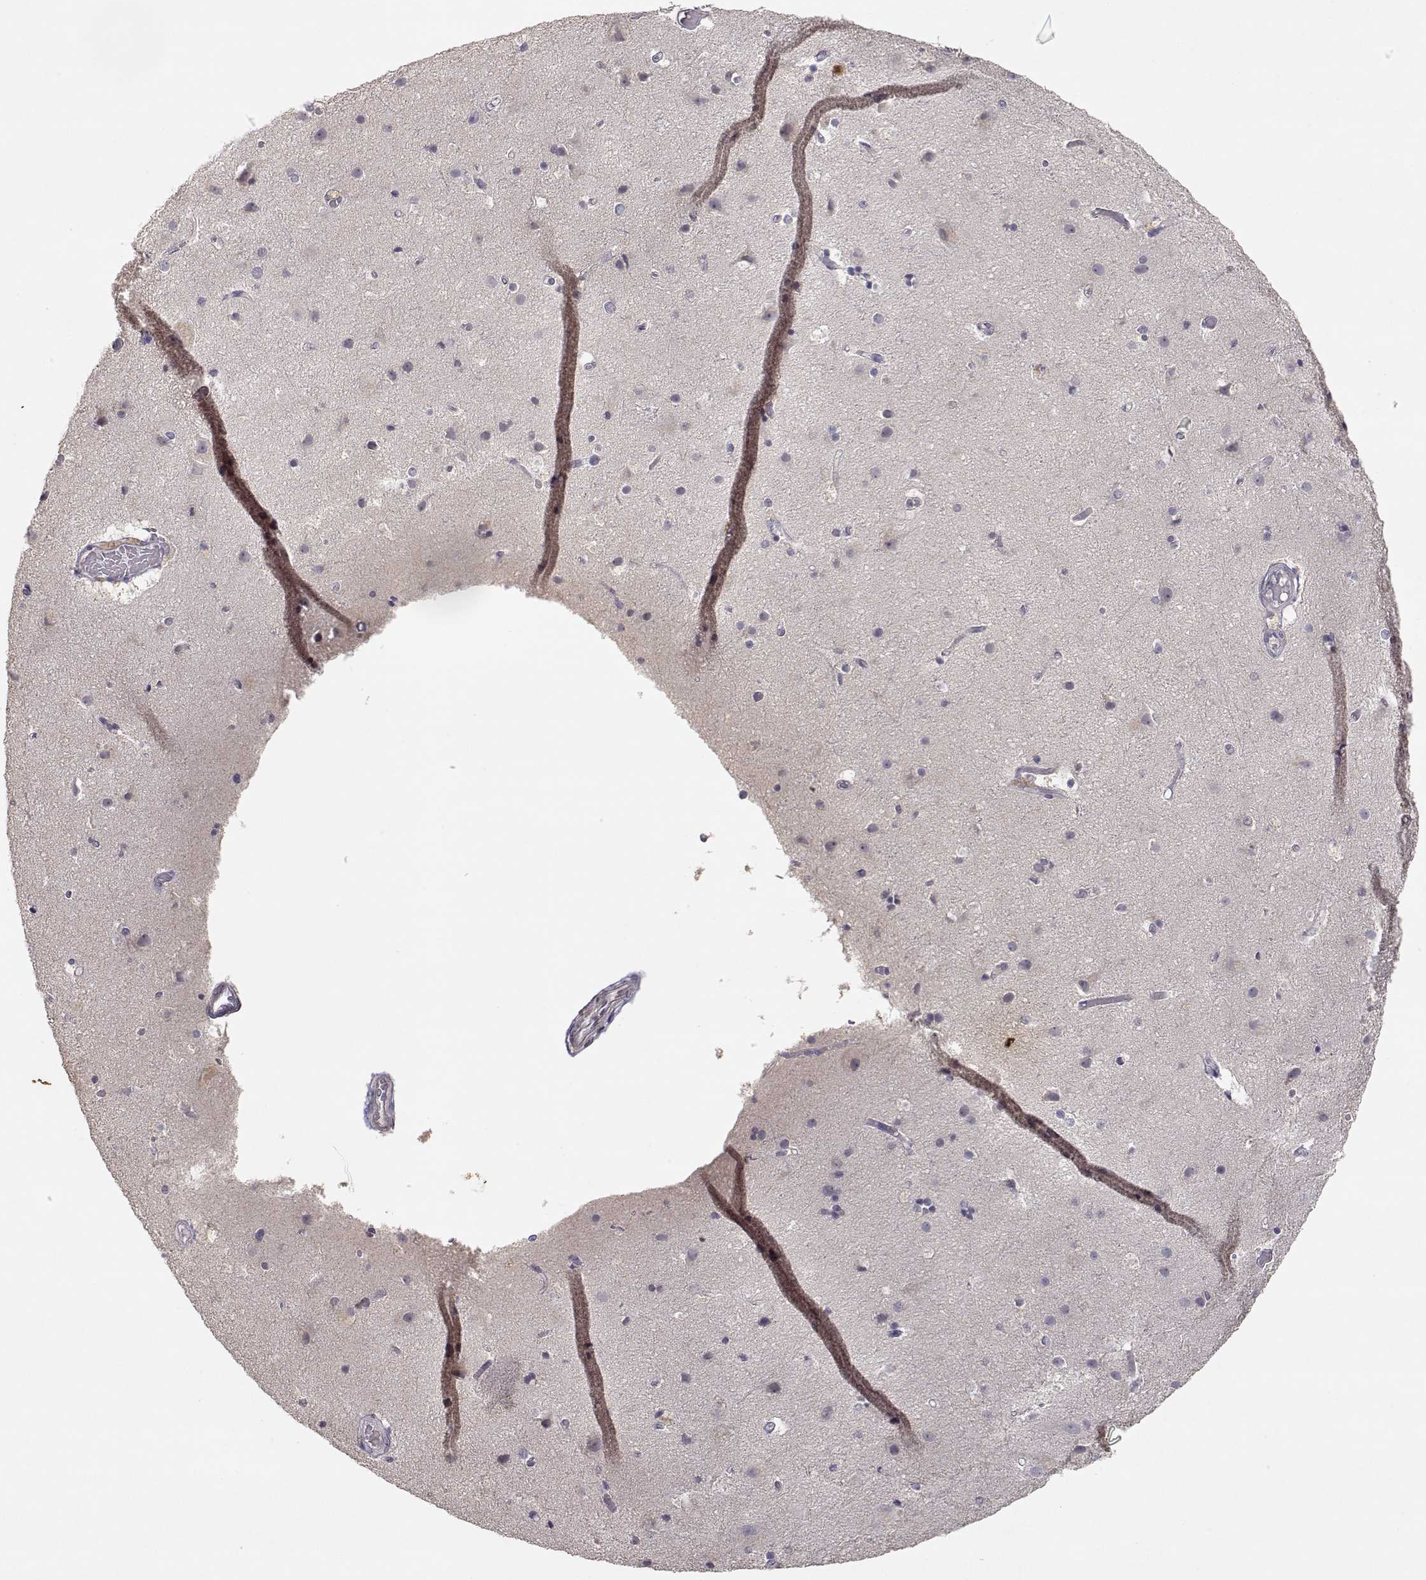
{"staining": {"intensity": "negative", "quantity": "none", "location": "none"}, "tissue": "cerebral cortex", "cell_type": "Endothelial cells", "image_type": "normal", "snomed": [{"axis": "morphology", "description": "Normal tissue, NOS"}, {"axis": "topography", "description": "Cerebral cortex"}], "caption": "Endothelial cells show no significant protein staining in normal cerebral cortex. (Immunohistochemistry (ihc), brightfield microscopy, high magnification).", "gene": "RAD51", "patient": {"sex": "female", "age": 52}}